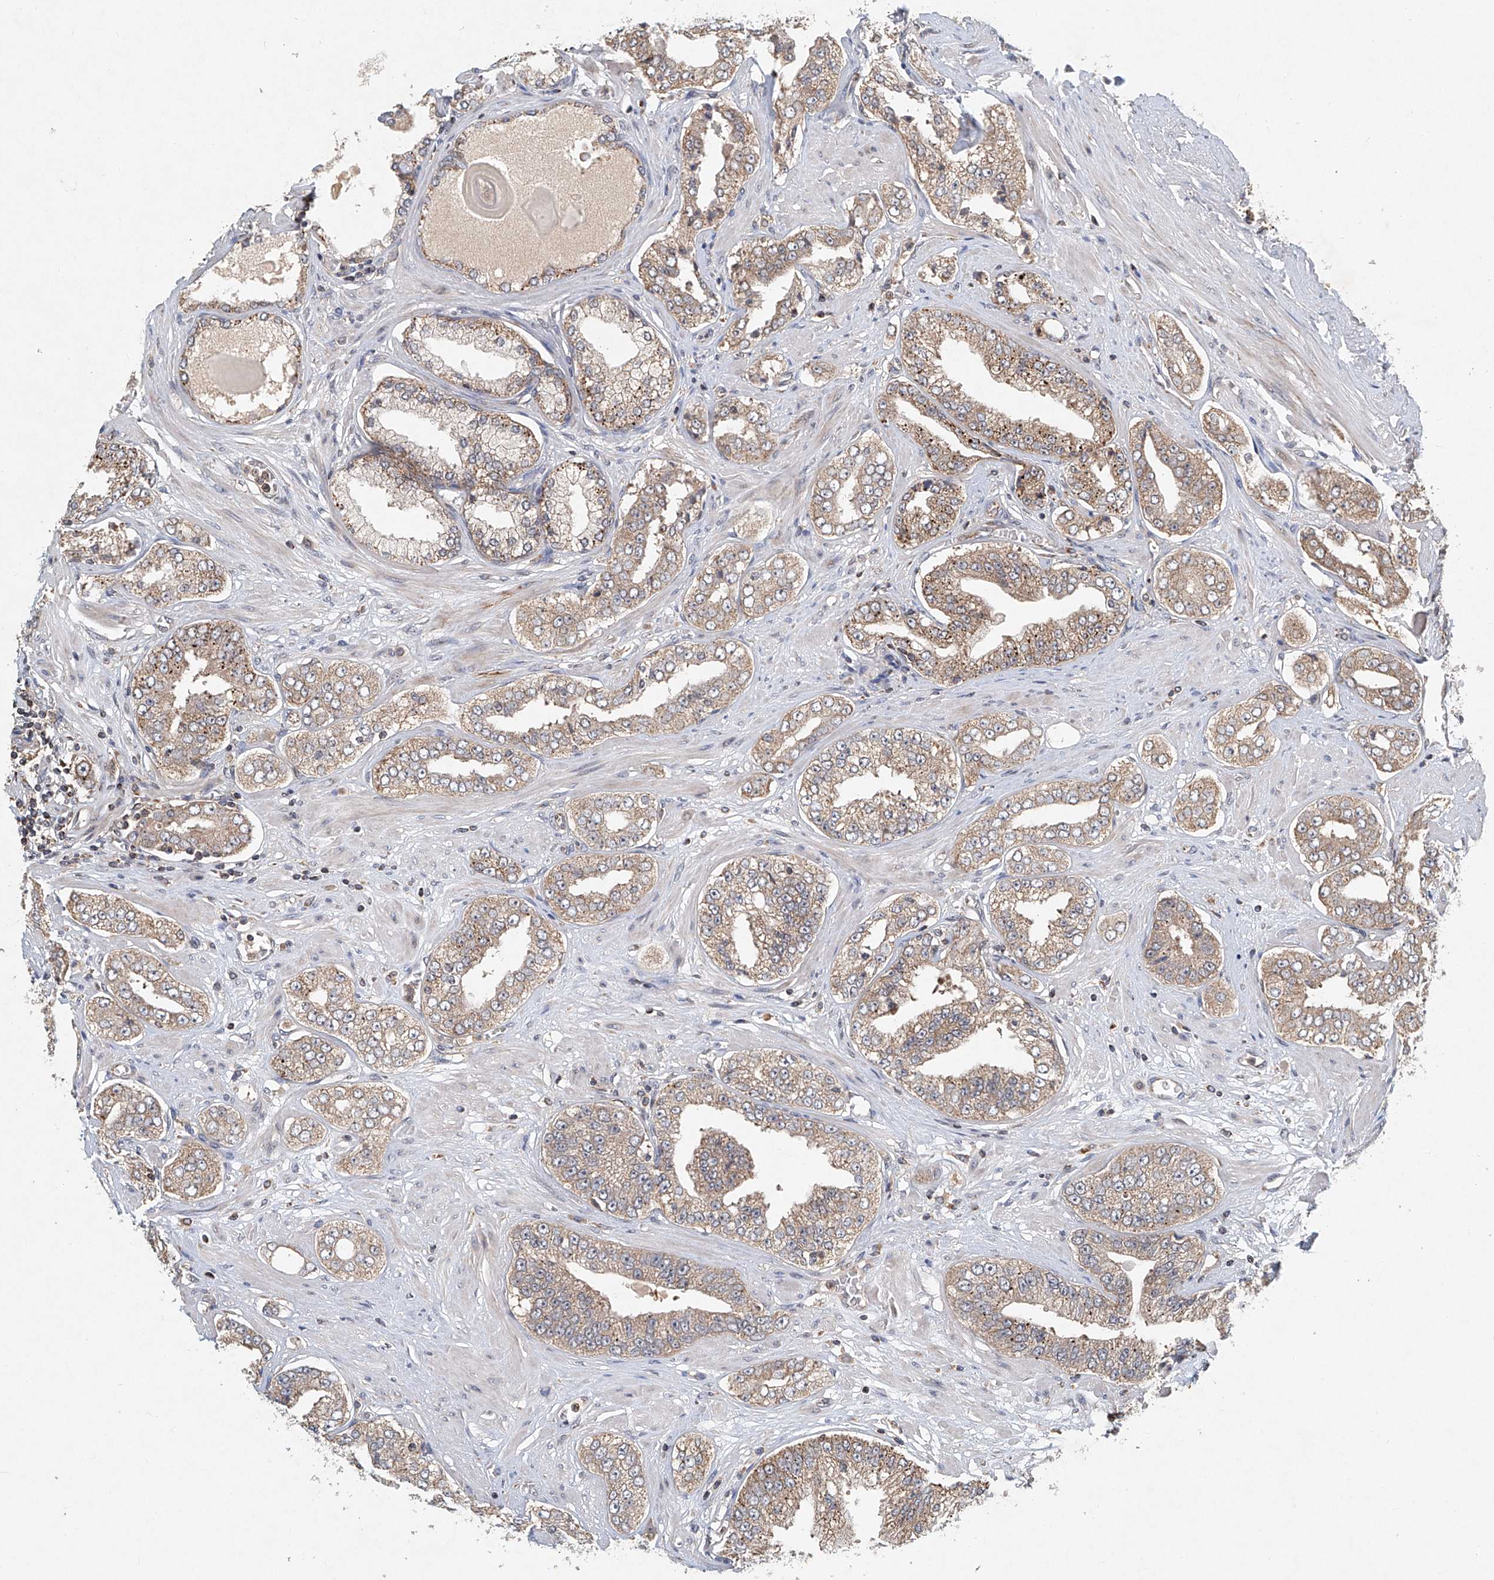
{"staining": {"intensity": "moderate", "quantity": ">75%", "location": "cytoplasmic/membranous"}, "tissue": "prostate cancer", "cell_type": "Tumor cells", "image_type": "cancer", "snomed": [{"axis": "morphology", "description": "Adenocarcinoma, High grade"}, {"axis": "topography", "description": "Prostate"}], "caption": "This is an image of immunohistochemistry staining of prostate cancer, which shows moderate staining in the cytoplasmic/membranous of tumor cells.", "gene": "DCAF11", "patient": {"sex": "male", "age": 71}}